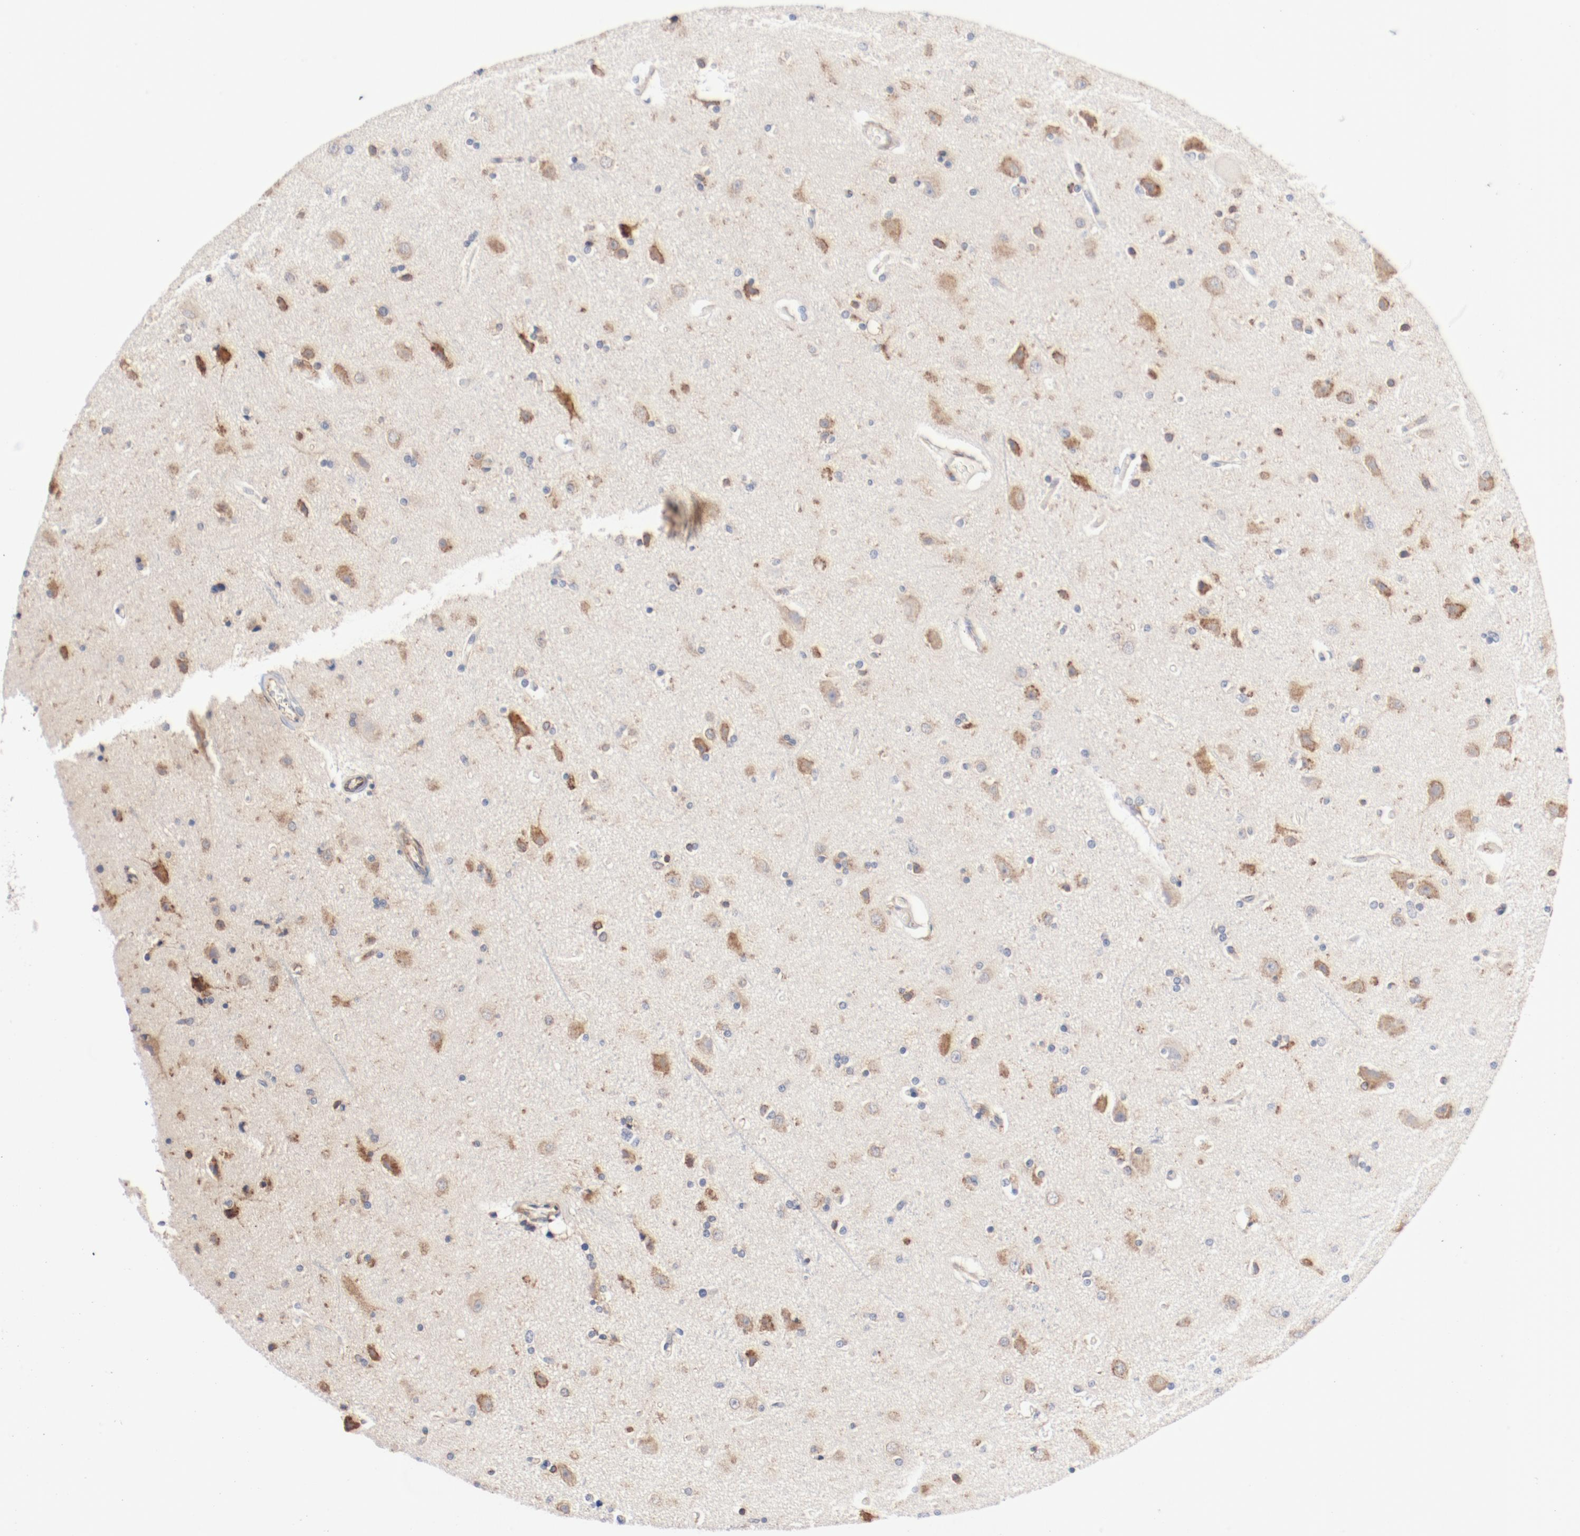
{"staining": {"intensity": "negative", "quantity": "none", "location": "none"}, "tissue": "cerebral cortex", "cell_type": "Endothelial cells", "image_type": "normal", "snomed": [{"axis": "morphology", "description": "Normal tissue, NOS"}, {"axis": "topography", "description": "Cerebral cortex"}], "caption": "This micrograph is of normal cerebral cortex stained with immunohistochemistry to label a protein in brown with the nuclei are counter-stained blue. There is no staining in endothelial cells.", "gene": "PDPK1", "patient": {"sex": "female", "age": 54}}